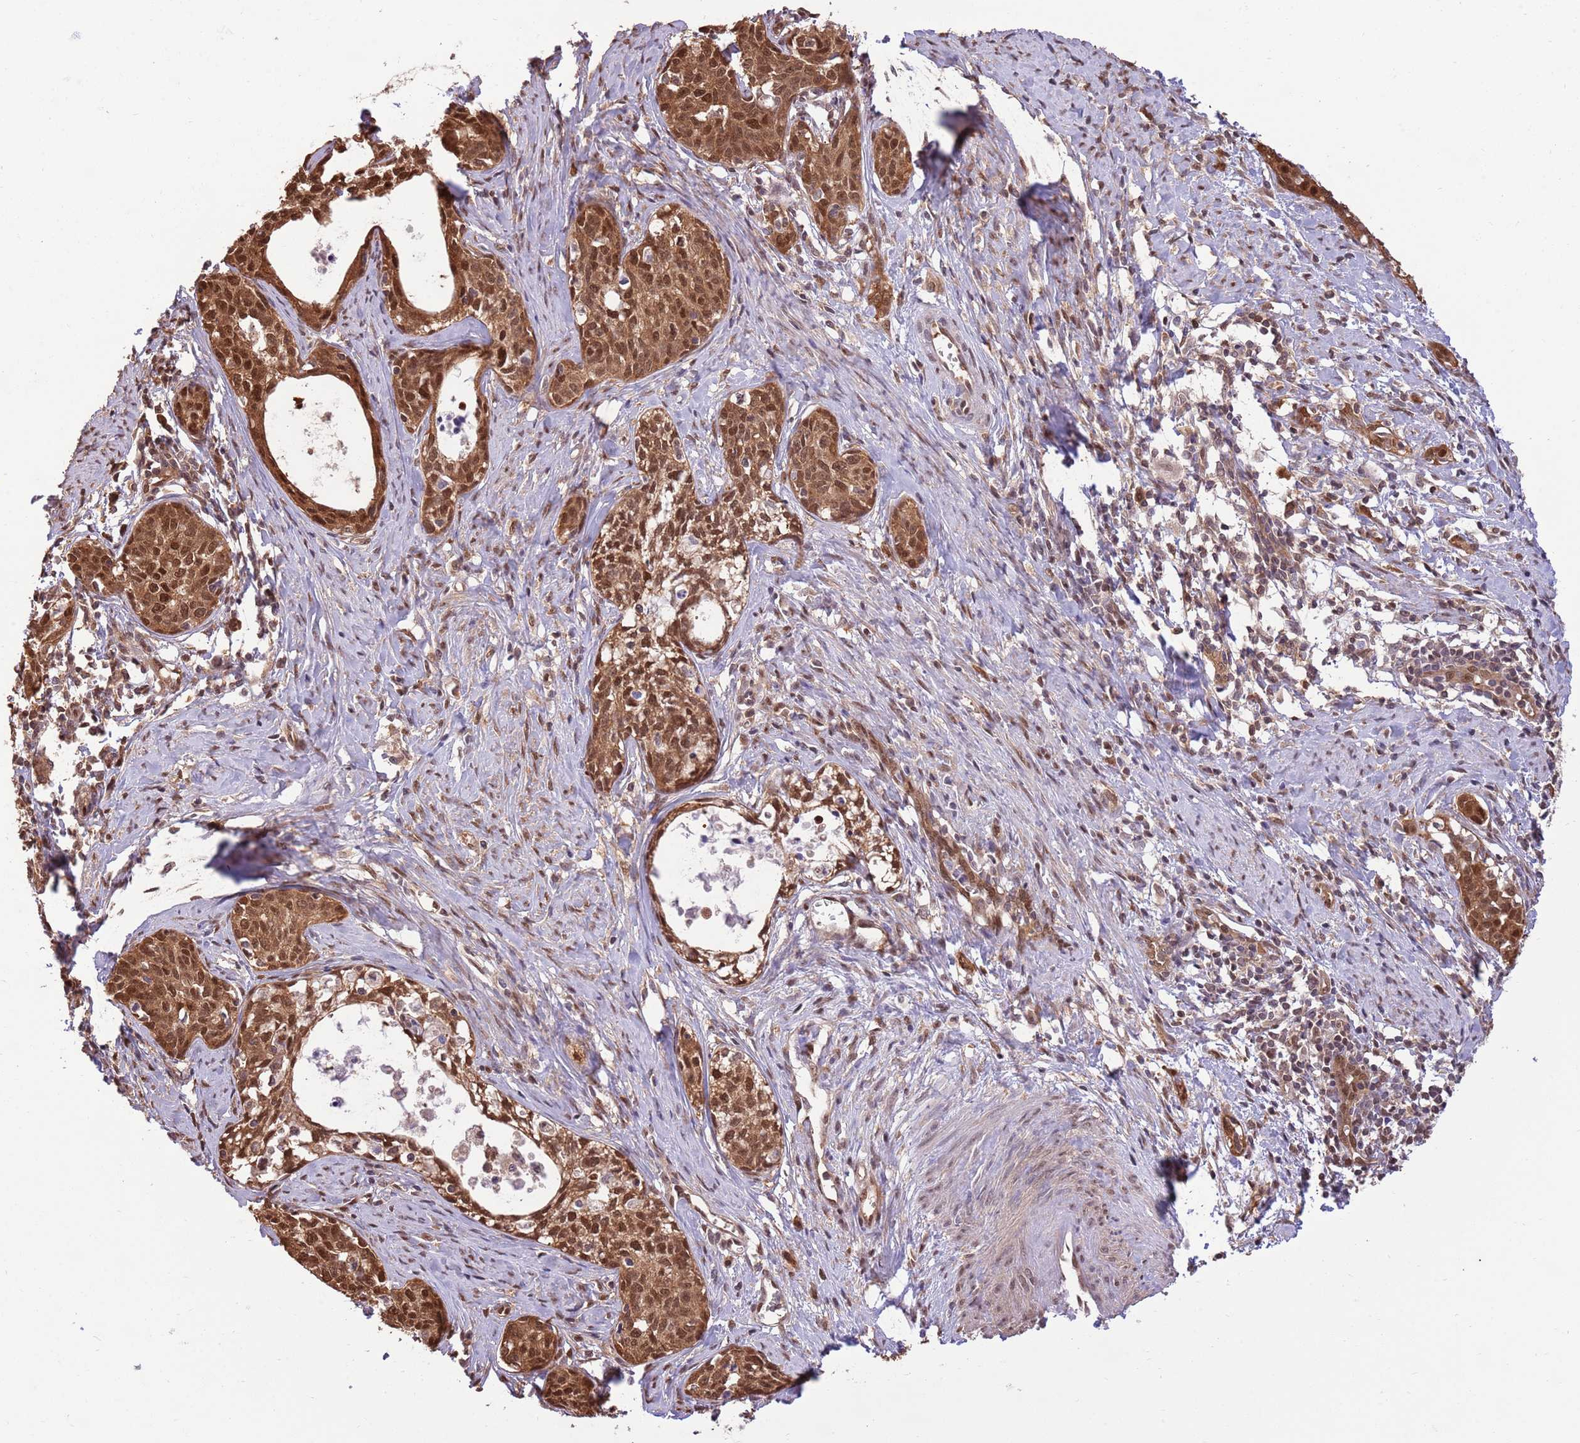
{"staining": {"intensity": "strong", "quantity": ">75%", "location": "cytoplasmic/membranous,nuclear"}, "tissue": "cervical cancer", "cell_type": "Tumor cells", "image_type": "cancer", "snomed": [{"axis": "morphology", "description": "Squamous cell carcinoma, NOS"}, {"axis": "topography", "description": "Cervix"}], "caption": "Cervical cancer was stained to show a protein in brown. There is high levels of strong cytoplasmic/membranous and nuclear staining in approximately >75% of tumor cells.", "gene": "NSFL1C", "patient": {"sex": "female", "age": 52}}